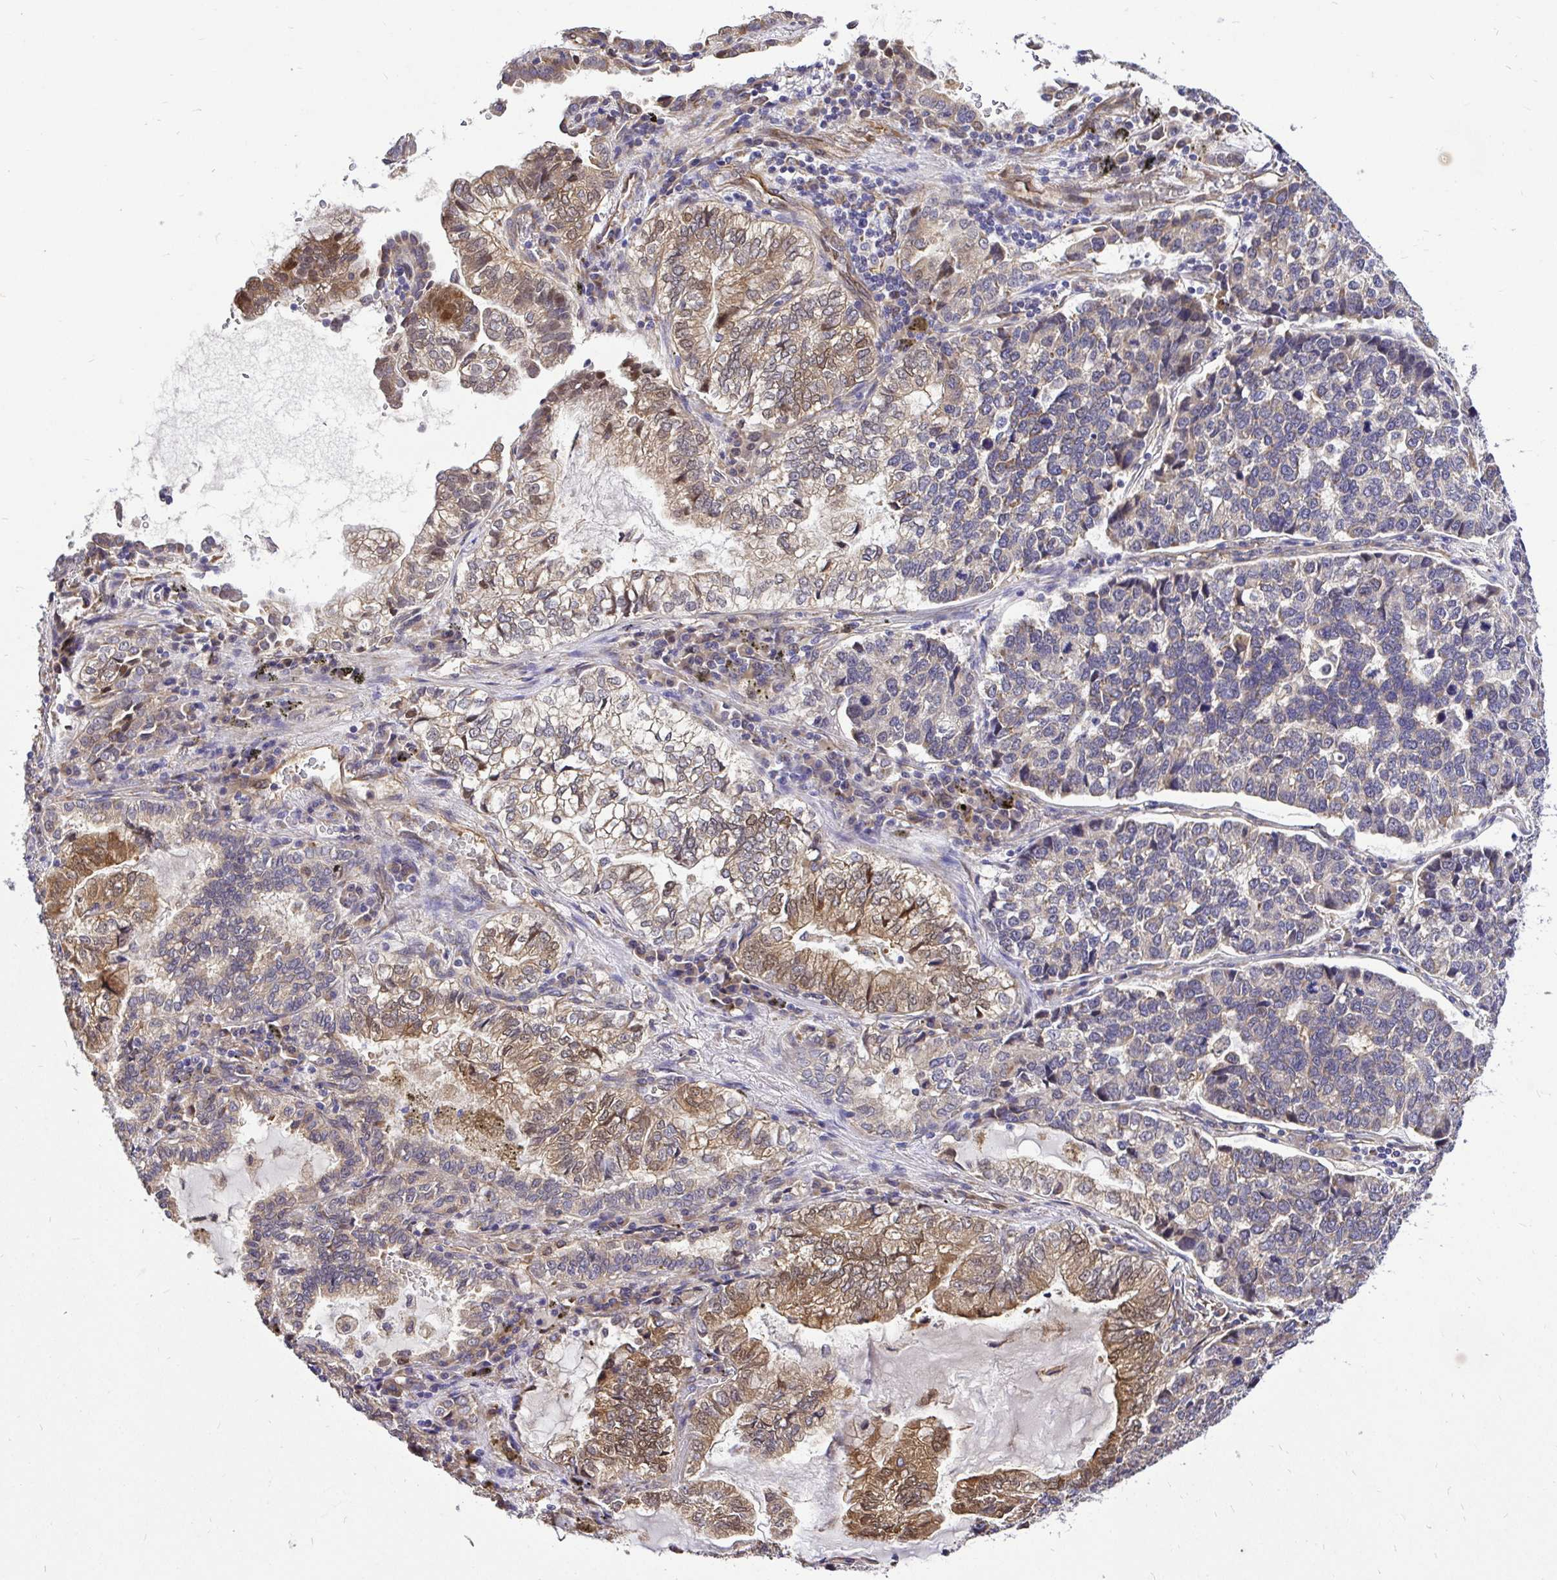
{"staining": {"intensity": "moderate", "quantity": "25%-75%", "location": "cytoplasmic/membranous"}, "tissue": "lung cancer", "cell_type": "Tumor cells", "image_type": "cancer", "snomed": [{"axis": "morphology", "description": "Adenocarcinoma, NOS"}, {"axis": "topography", "description": "Lymph node"}, {"axis": "topography", "description": "Lung"}], "caption": "Protein expression by immunohistochemistry (IHC) reveals moderate cytoplasmic/membranous staining in about 25%-75% of tumor cells in lung cancer (adenocarcinoma).", "gene": "CCDC122", "patient": {"sex": "male", "age": 66}}